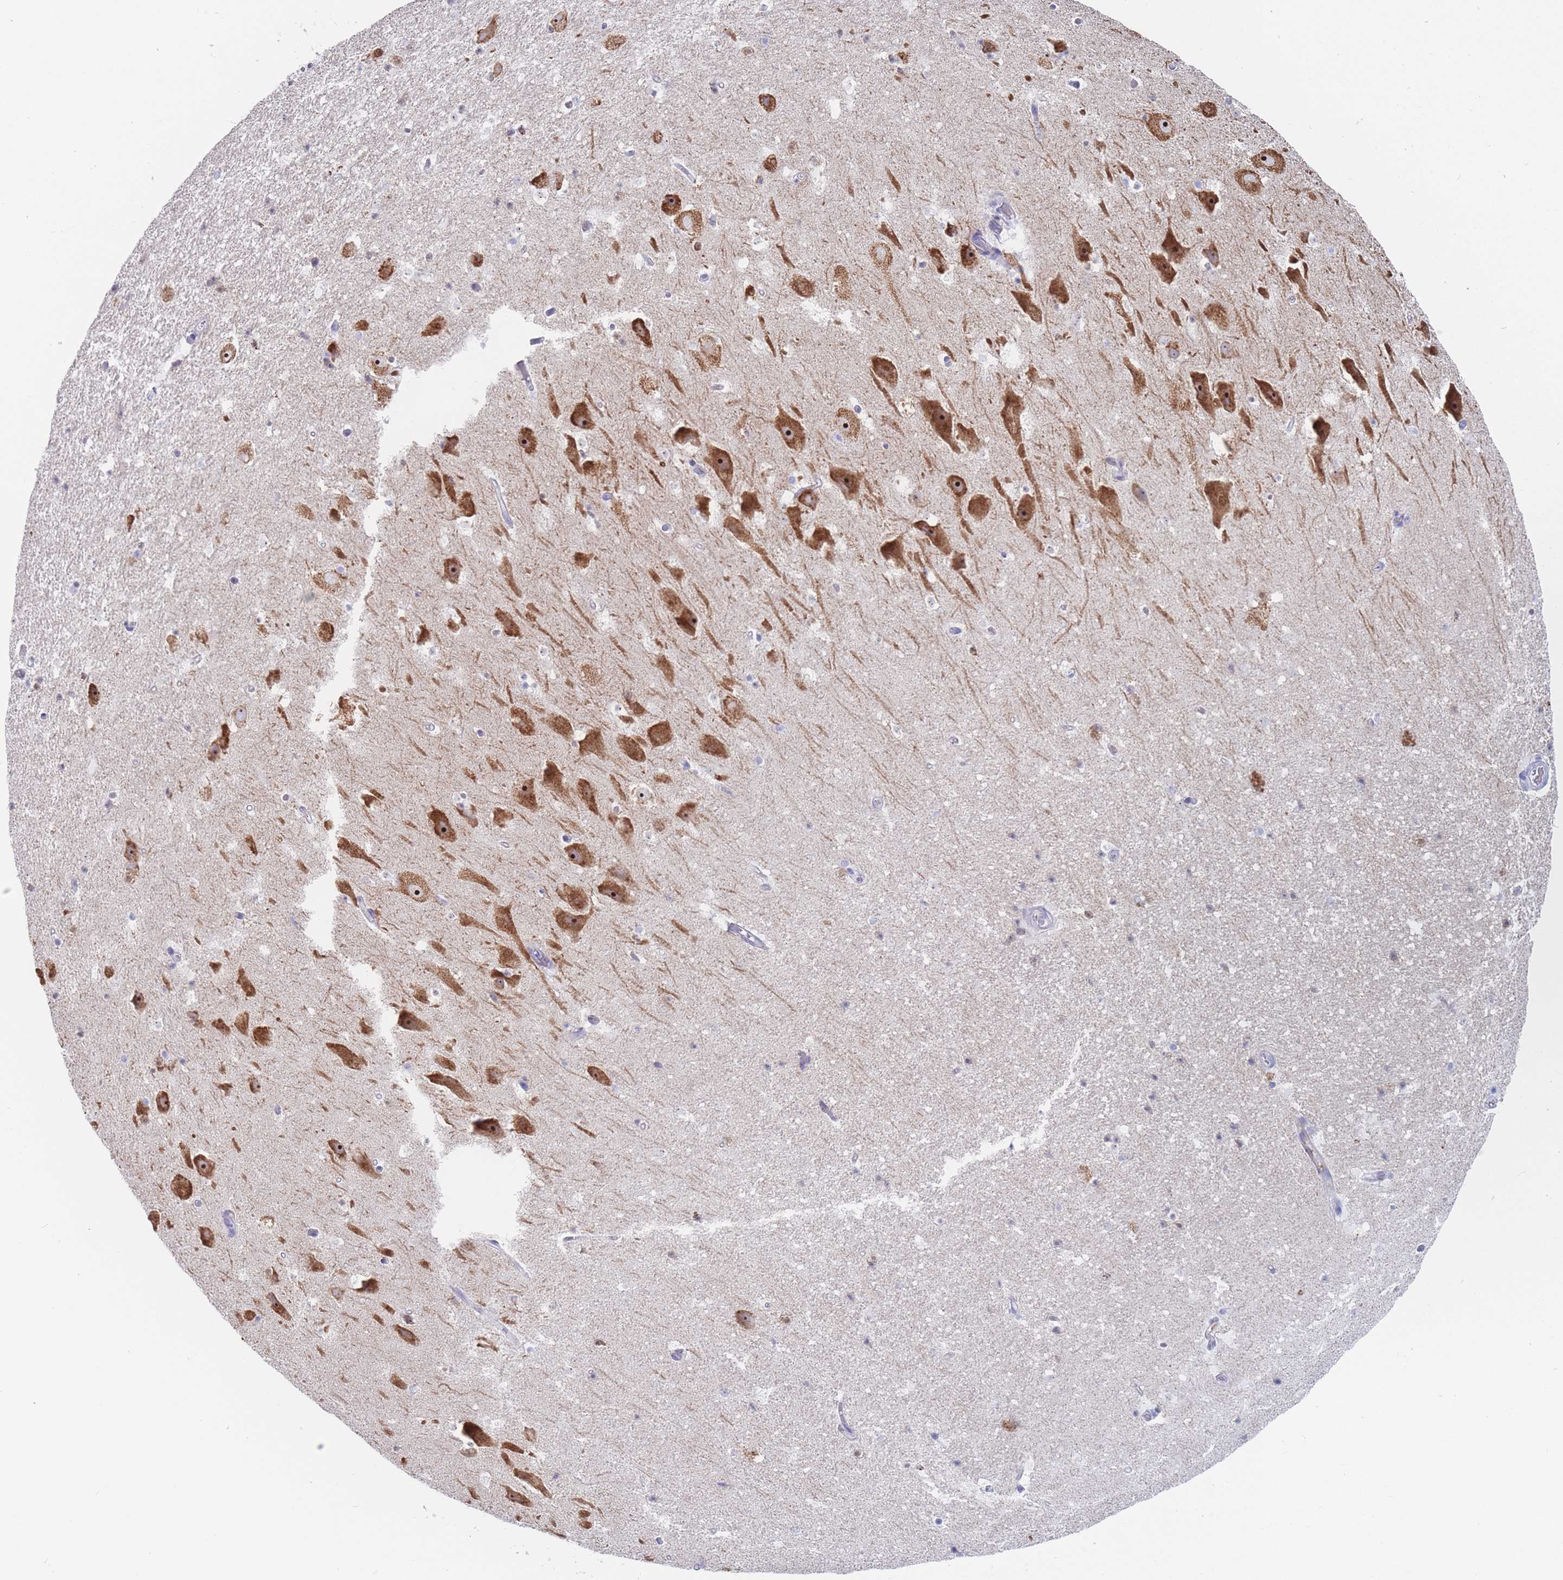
{"staining": {"intensity": "negative", "quantity": "none", "location": "none"}, "tissue": "hippocampus", "cell_type": "Glial cells", "image_type": "normal", "snomed": [{"axis": "morphology", "description": "Normal tissue, NOS"}, {"axis": "topography", "description": "Hippocampus"}], "caption": "DAB (3,3'-diaminobenzidine) immunohistochemical staining of benign hippocampus reveals no significant staining in glial cells. (Brightfield microscopy of DAB (3,3'-diaminobenzidine) IHC at high magnification).", "gene": "ST8SIA5", "patient": {"sex": "male", "age": 37}}